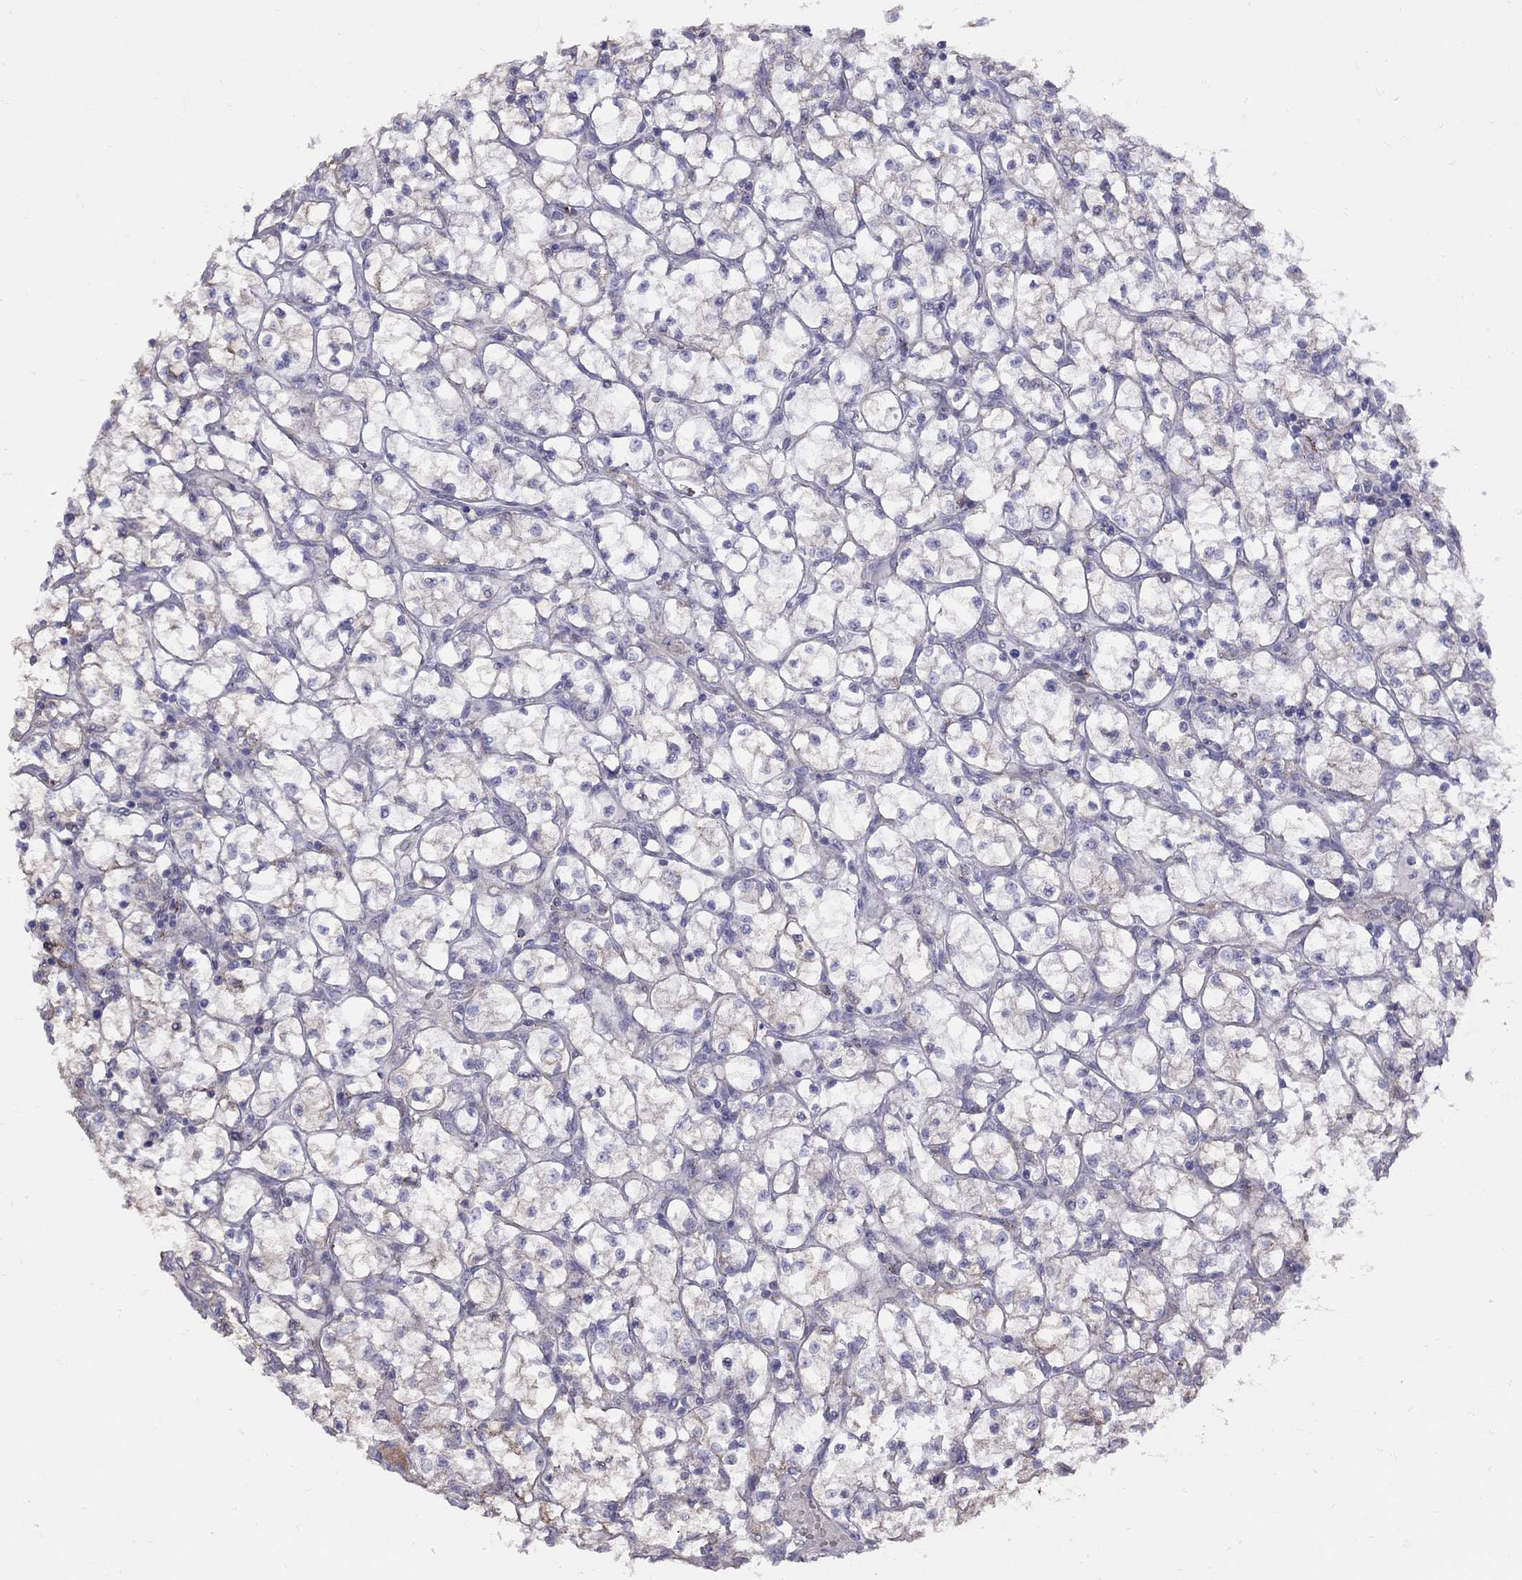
{"staining": {"intensity": "weak", "quantity": "<25%", "location": "cytoplasmic/membranous"}, "tissue": "renal cancer", "cell_type": "Tumor cells", "image_type": "cancer", "snomed": [{"axis": "morphology", "description": "Adenocarcinoma, NOS"}, {"axis": "topography", "description": "Kidney"}], "caption": "An image of adenocarcinoma (renal) stained for a protein reveals no brown staining in tumor cells.", "gene": "MAGEB4", "patient": {"sex": "female", "age": 64}}